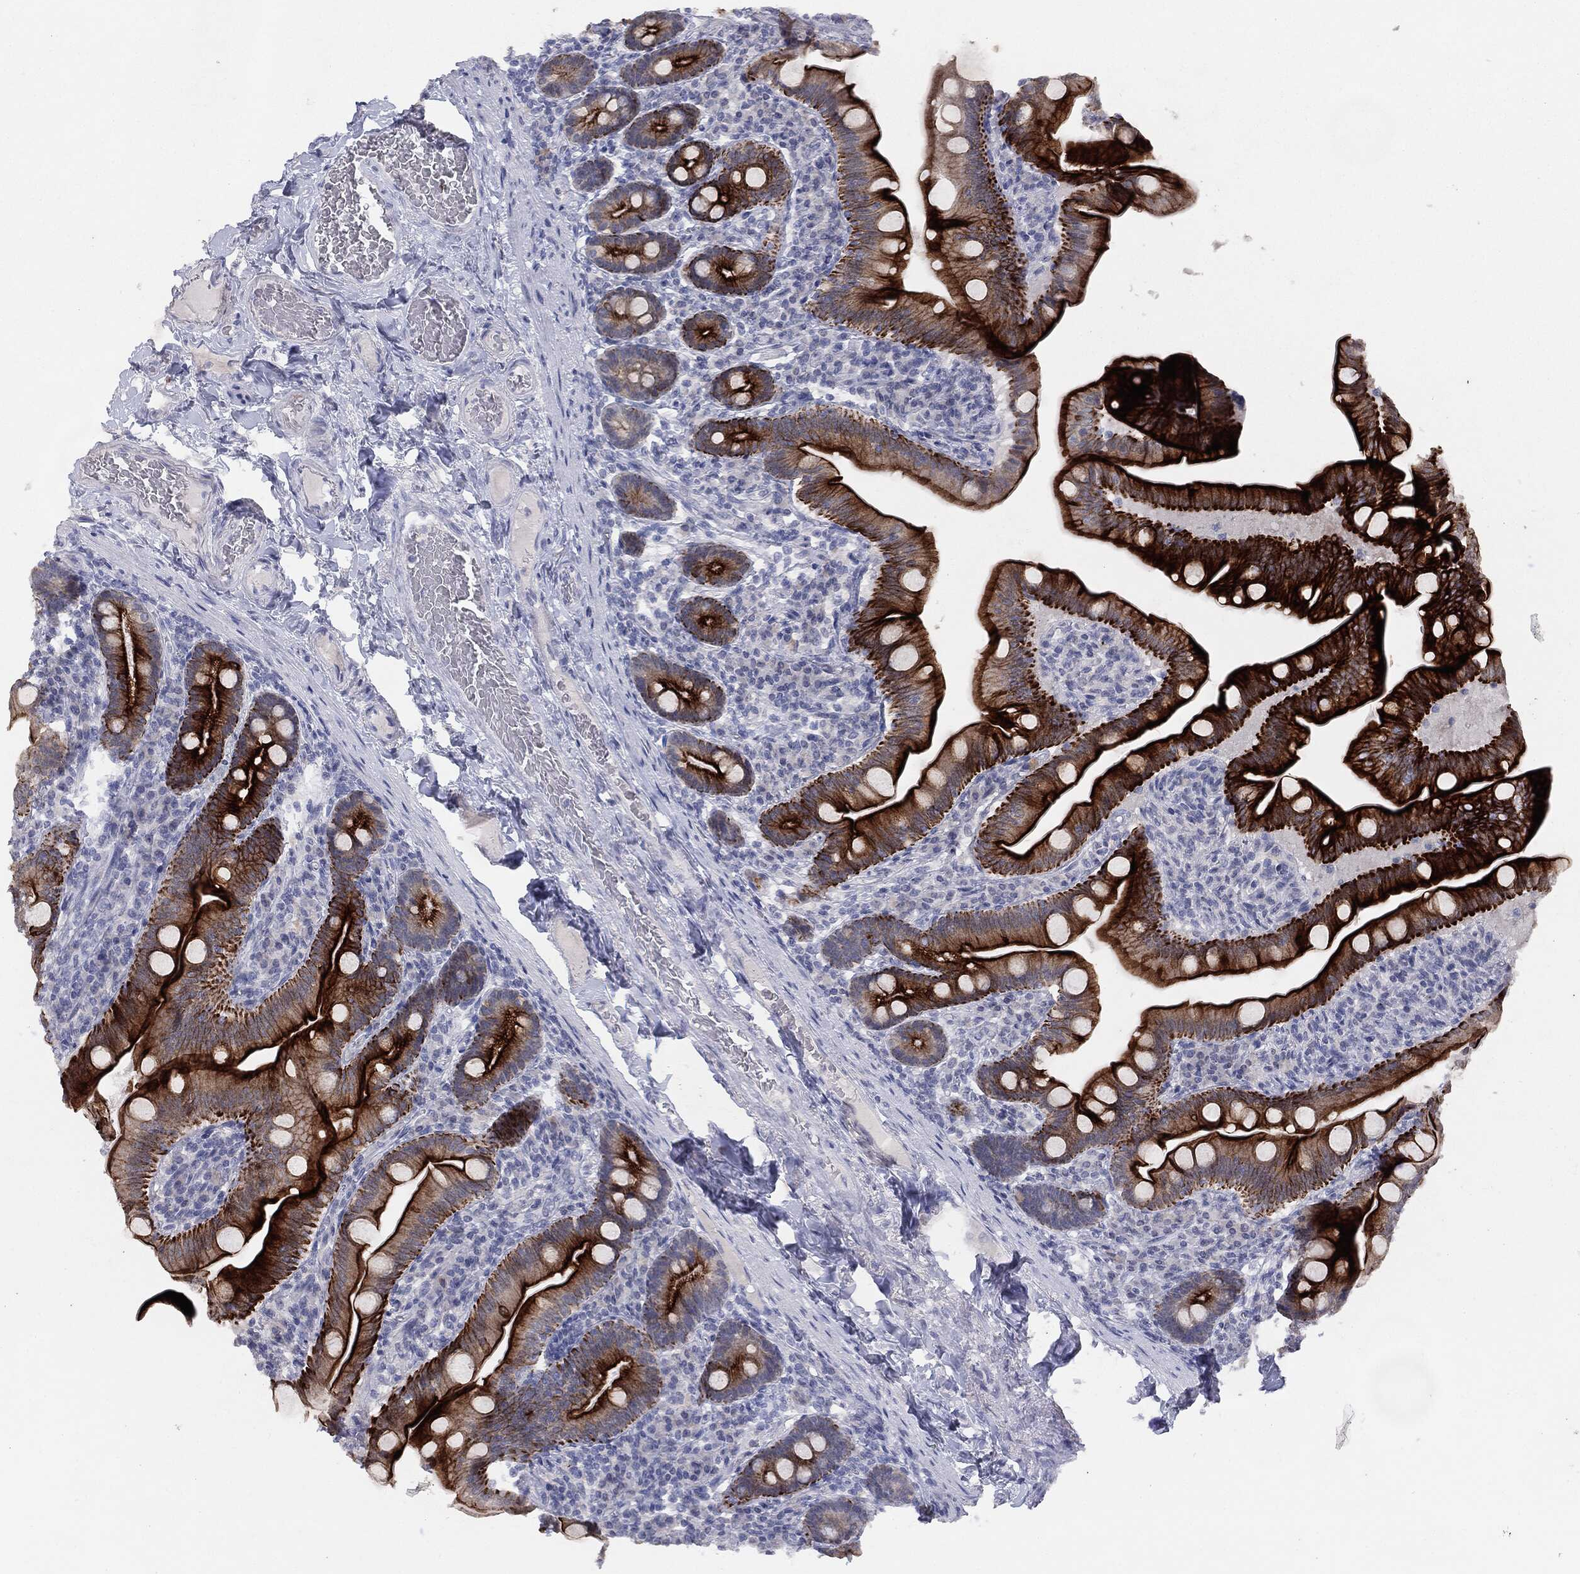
{"staining": {"intensity": "strong", "quantity": ">75%", "location": "cytoplasmic/membranous"}, "tissue": "small intestine", "cell_type": "Glandular cells", "image_type": "normal", "snomed": [{"axis": "morphology", "description": "Normal tissue, NOS"}, {"axis": "topography", "description": "Small intestine"}], "caption": "Immunohistochemistry staining of normal small intestine, which shows high levels of strong cytoplasmic/membranous staining in approximately >75% of glandular cells indicating strong cytoplasmic/membranous protein expression. The staining was performed using DAB (brown) for protein detection and nuclei were counterstained in hematoxylin (blue).", "gene": "MUC1", "patient": {"sex": "male", "age": 66}}